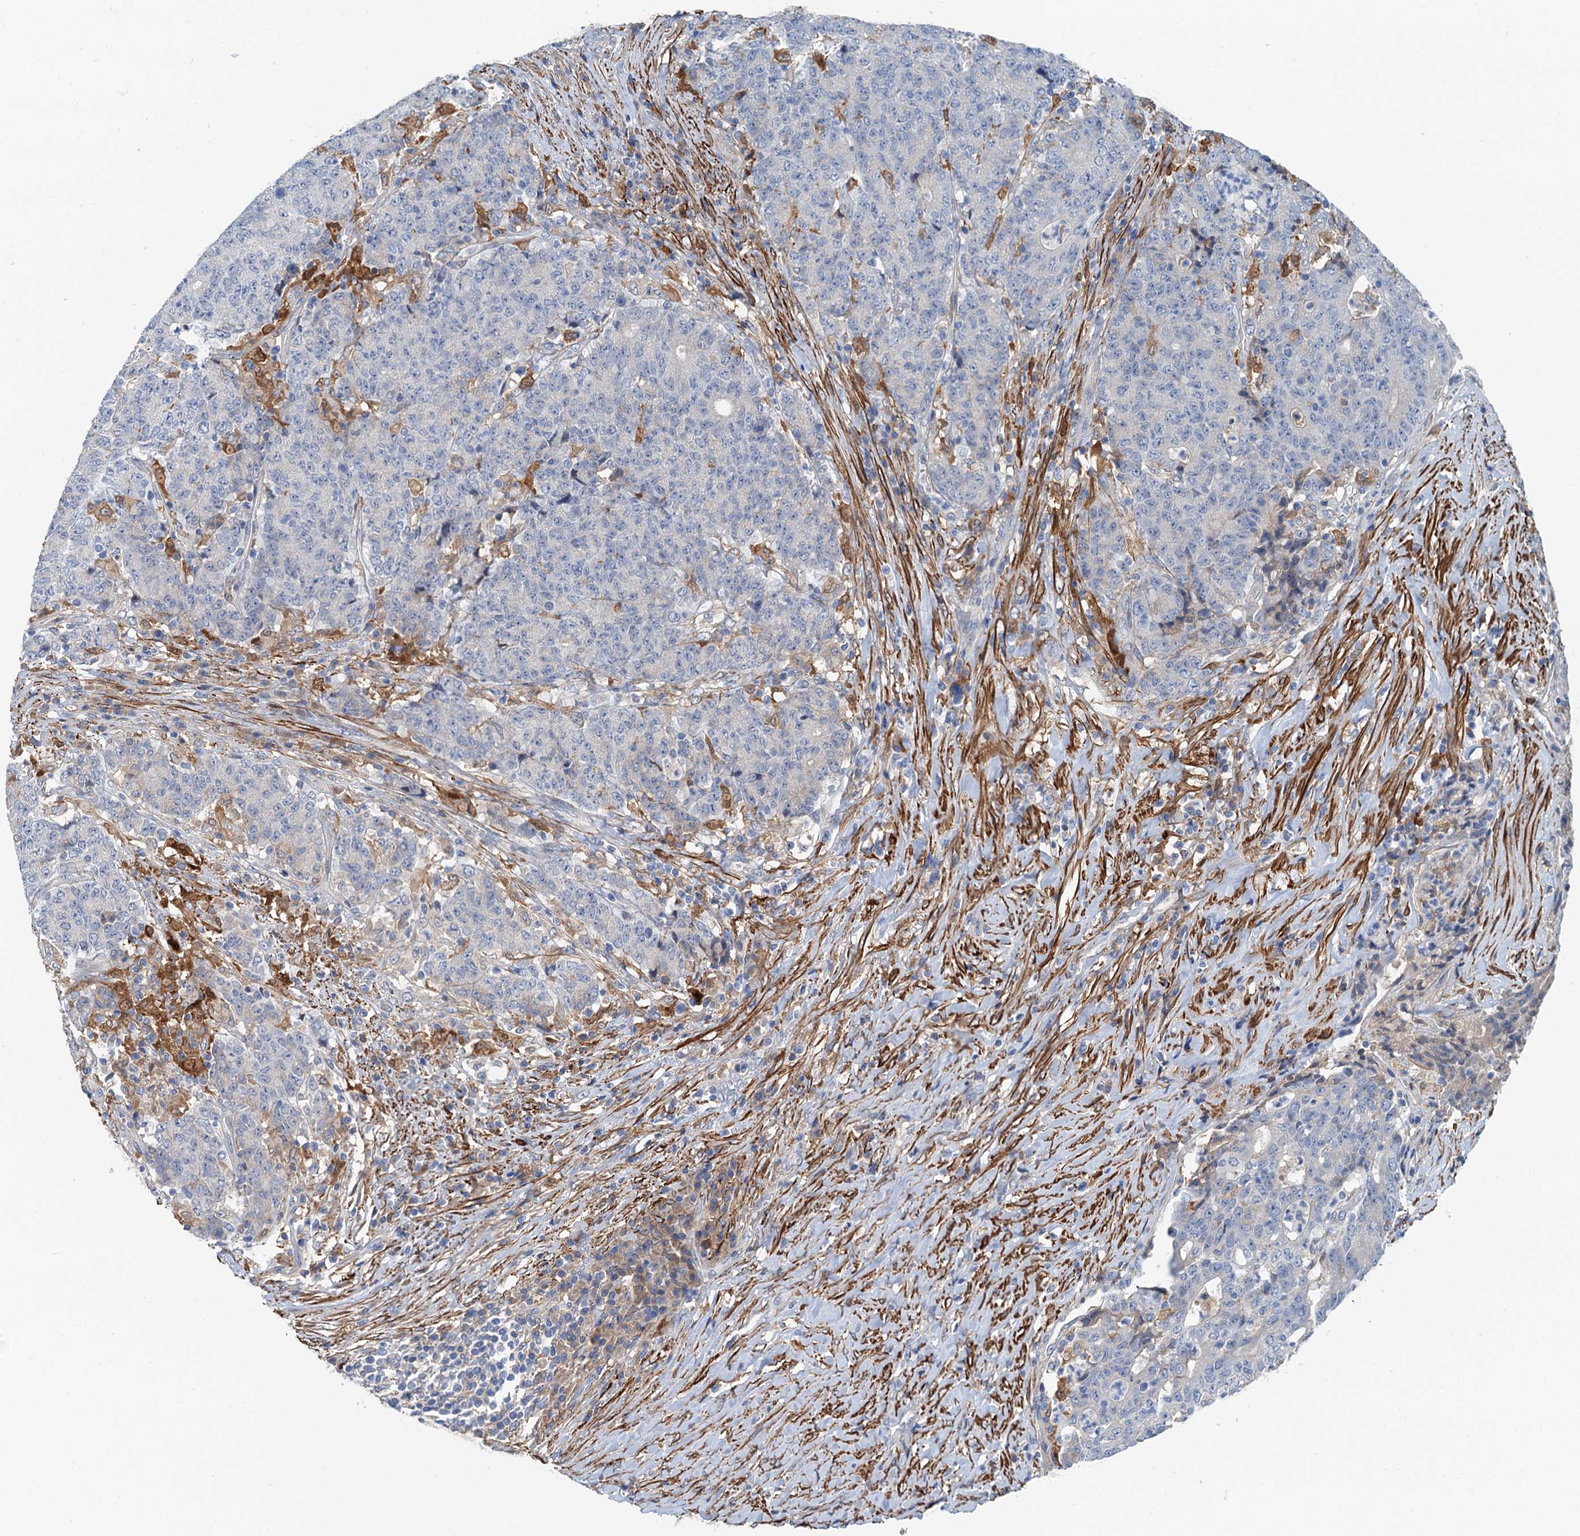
{"staining": {"intensity": "weak", "quantity": "<25%", "location": "cytoplasmic/membranous"}, "tissue": "colorectal cancer", "cell_type": "Tumor cells", "image_type": "cancer", "snomed": [{"axis": "morphology", "description": "Adenocarcinoma, NOS"}, {"axis": "topography", "description": "Colon"}], "caption": "The immunohistochemistry (IHC) image has no significant expression in tumor cells of colorectal cancer tissue.", "gene": "CSTPP1", "patient": {"sex": "female", "age": 75}}